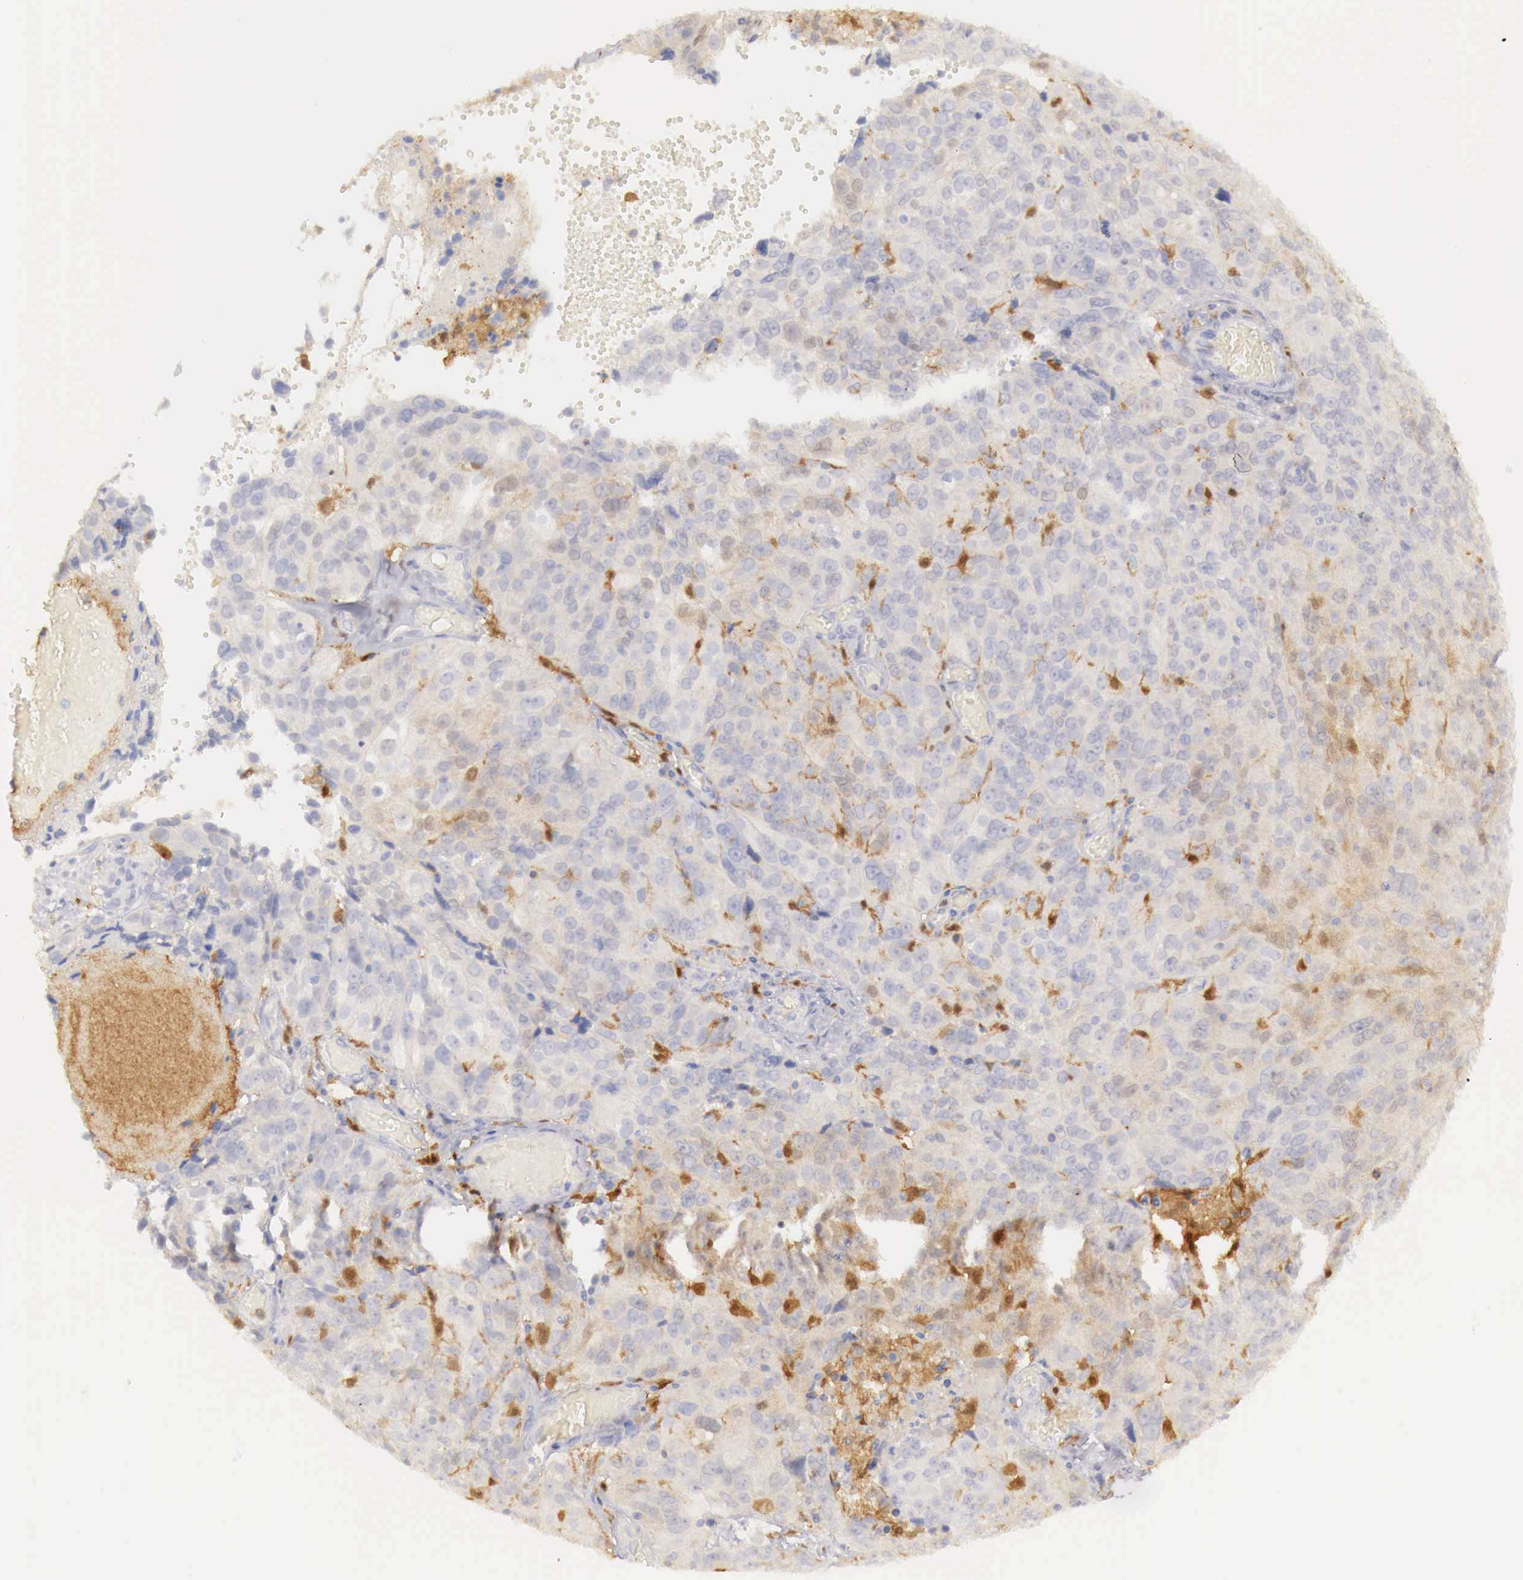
{"staining": {"intensity": "negative", "quantity": "none", "location": "none"}, "tissue": "ovarian cancer", "cell_type": "Tumor cells", "image_type": "cancer", "snomed": [{"axis": "morphology", "description": "Carcinoma, endometroid"}, {"axis": "topography", "description": "Ovary"}], "caption": "This is an immunohistochemistry histopathology image of human ovarian cancer. There is no positivity in tumor cells.", "gene": "RENBP", "patient": {"sex": "female", "age": 75}}